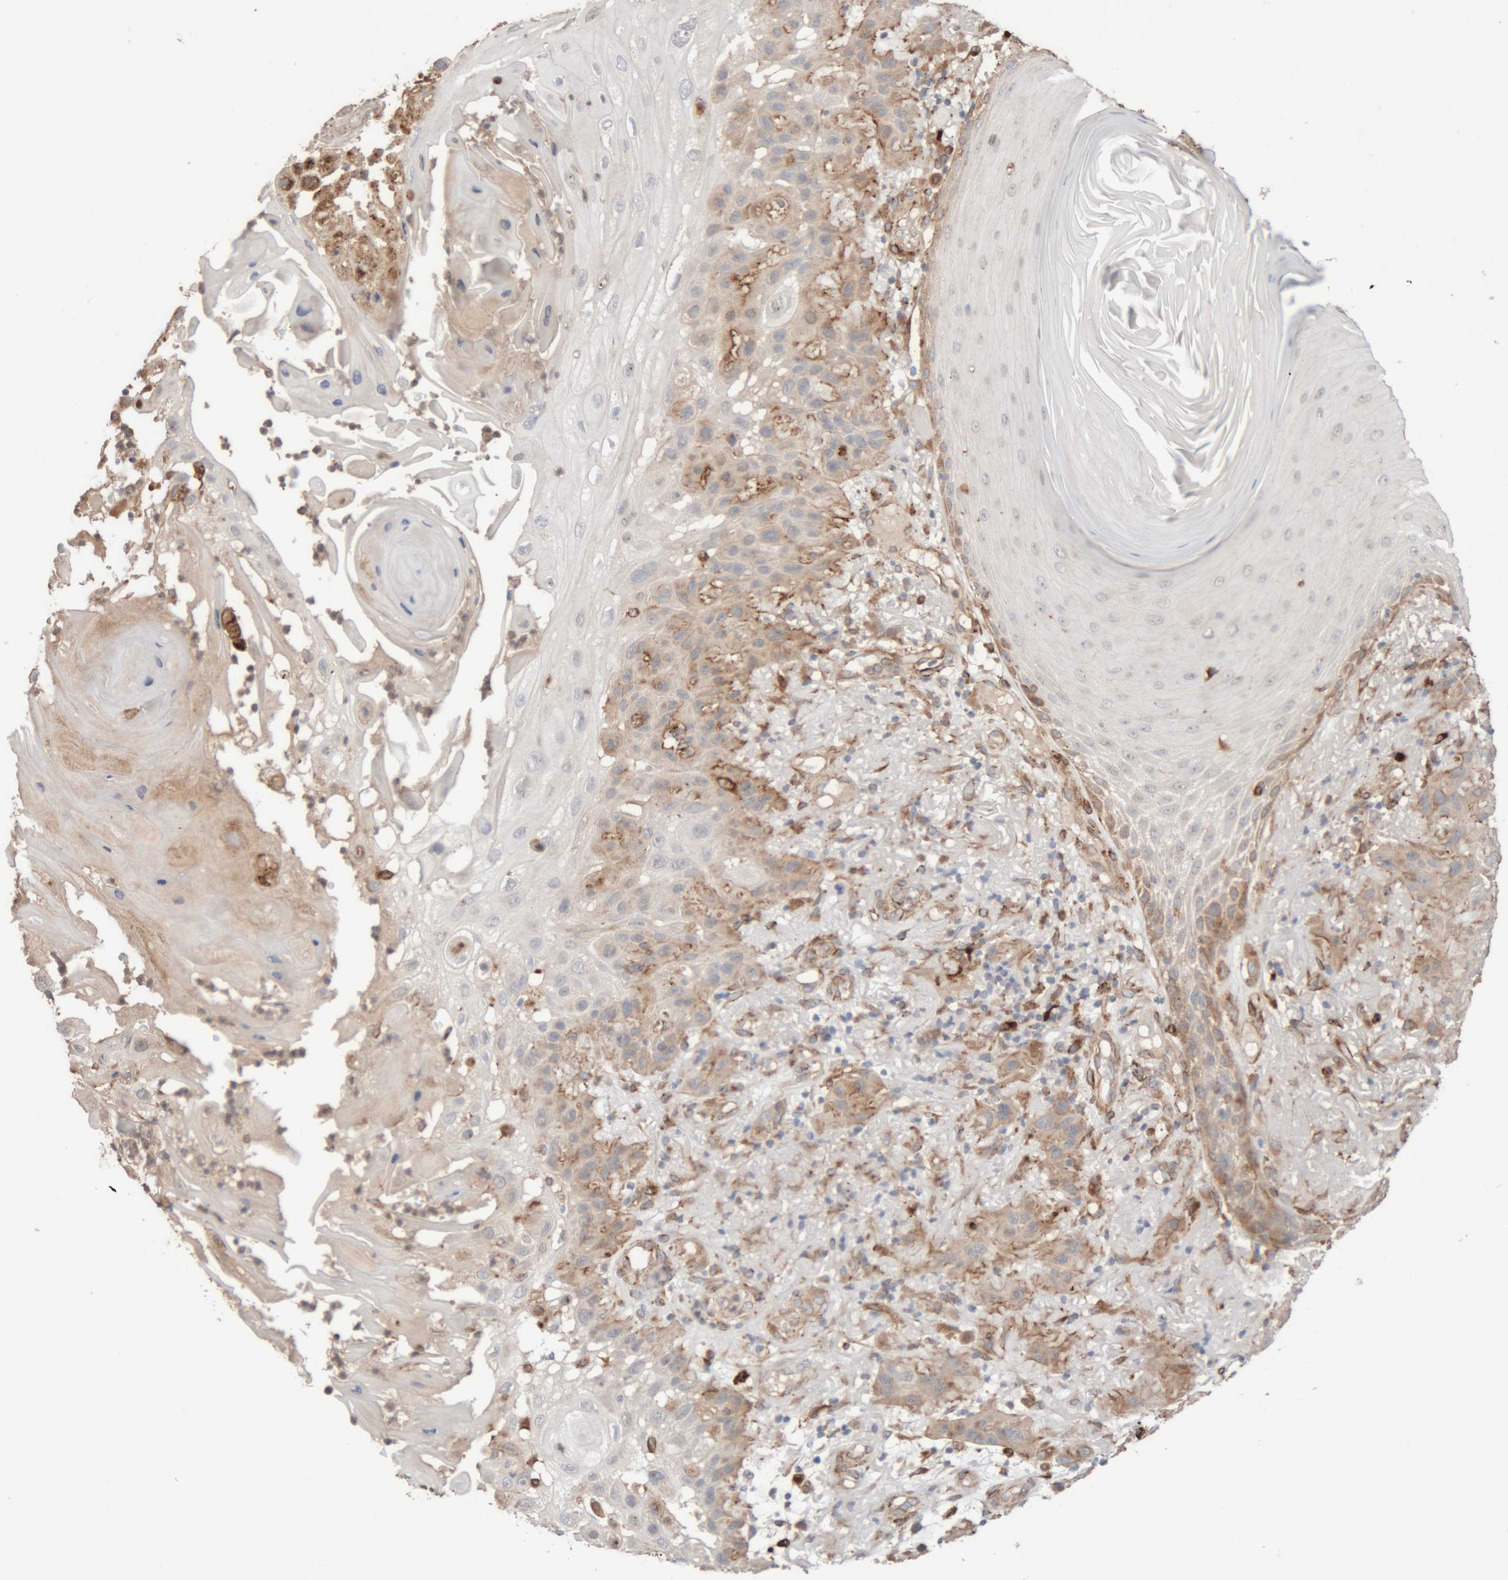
{"staining": {"intensity": "moderate", "quantity": "25%-75%", "location": "cytoplasmic/membranous"}, "tissue": "skin cancer", "cell_type": "Tumor cells", "image_type": "cancer", "snomed": [{"axis": "morphology", "description": "Normal tissue, NOS"}, {"axis": "morphology", "description": "Squamous cell carcinoma, NOS"}, {"axis": "topography", "description": "Skin"}], "caption": "The photomicrograph exhibits staining of skin squamous cell carcinoma, revealing moderate cytoplasmic/membranous protein staining (brown color) within tumor cells. The staining was performed using DAB (3,3'-diaminobenzidine) to visualize the protein expression in brown, while the nuclei were stained in blue with hematoxylin (Magnification: 20x).", "gene": "RAB32", "patient": {"sex": "female", "age": 96}}